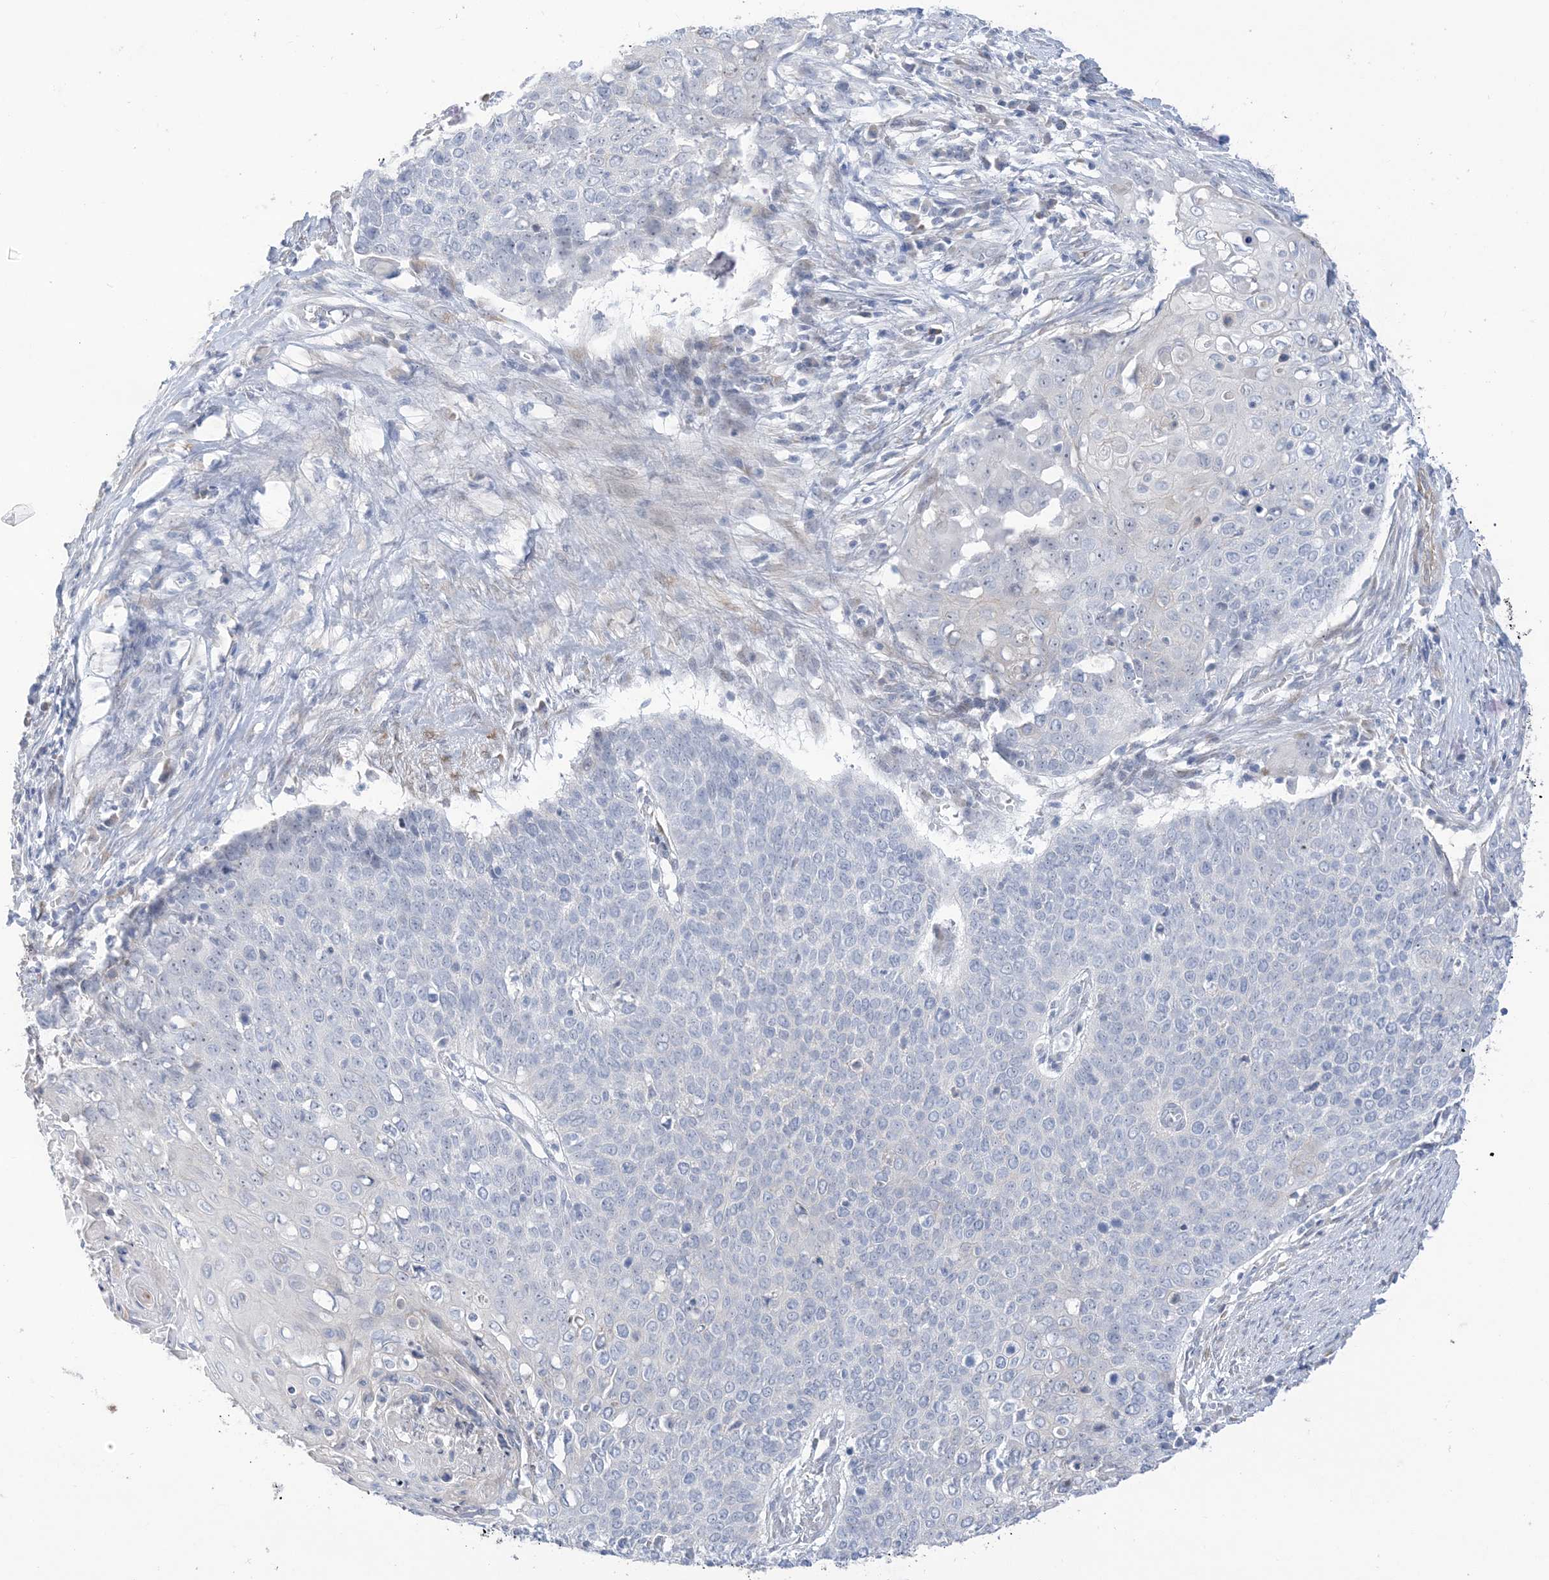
{"staining": {"intensity": "negative", "quantity": "none", "location": "none"}, "tissue": "cervical cancer", "cell_type": "Tumor cells", "image_type": "cancer", "snomed": [{"axis": "morphology", "description": "Squamous cell carcinoma, NOS"}, {"axis": "topography", "description": "Cervix"}], "caption": "Photomicrograph shows no significant protein expression in tumor cells of cervical squamous cell carcinoma. (Brightfield microscopy of DAB (3,3'-diaminobenzidine) immunohistochemistry (IHC) at high magnification).", "gene": "IL36B", "patient": {"sex": "female", "age": 39}}